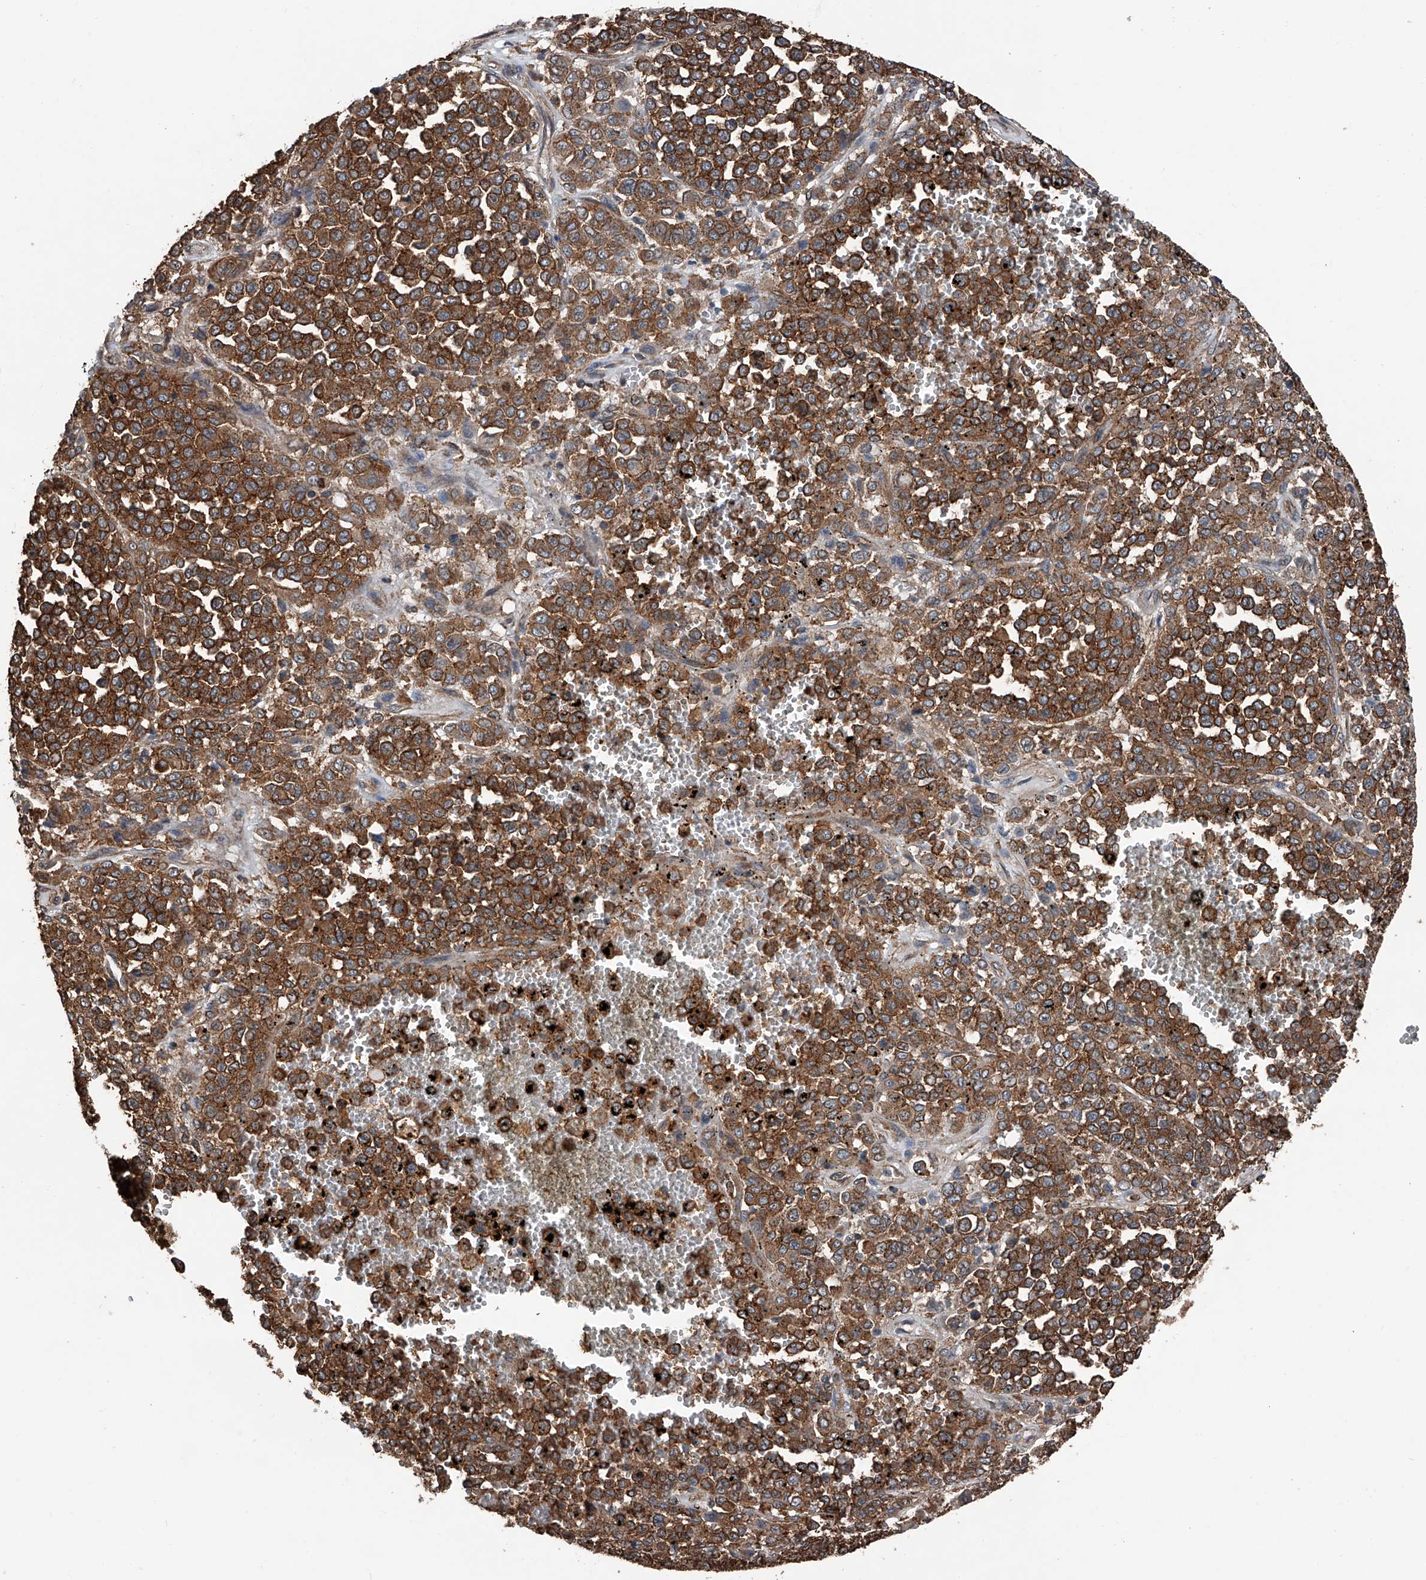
{"staining": {"intensity": "strong", "quantity": ">75%", "location": "cytoplasmic/membranous"}, "tissue": "melanoma", "cell_type": "Tumor cells", "image_type": "cancer", "snomed": [{"axis": "morphology", "description": "Malignant melanoma, Metastatic site"}, {"axis": "topography", "description": "Pancreas"}], "caption": "The micrograph reveals staining of melanoma, revealing strong cytoplasmic/membranous protein positivity (brown color) within tumor cells. (IHC, brightfield microscopy, high magnification).", "gene": "KCNJ2", "patient": {"sex": "female", "age": 30}}